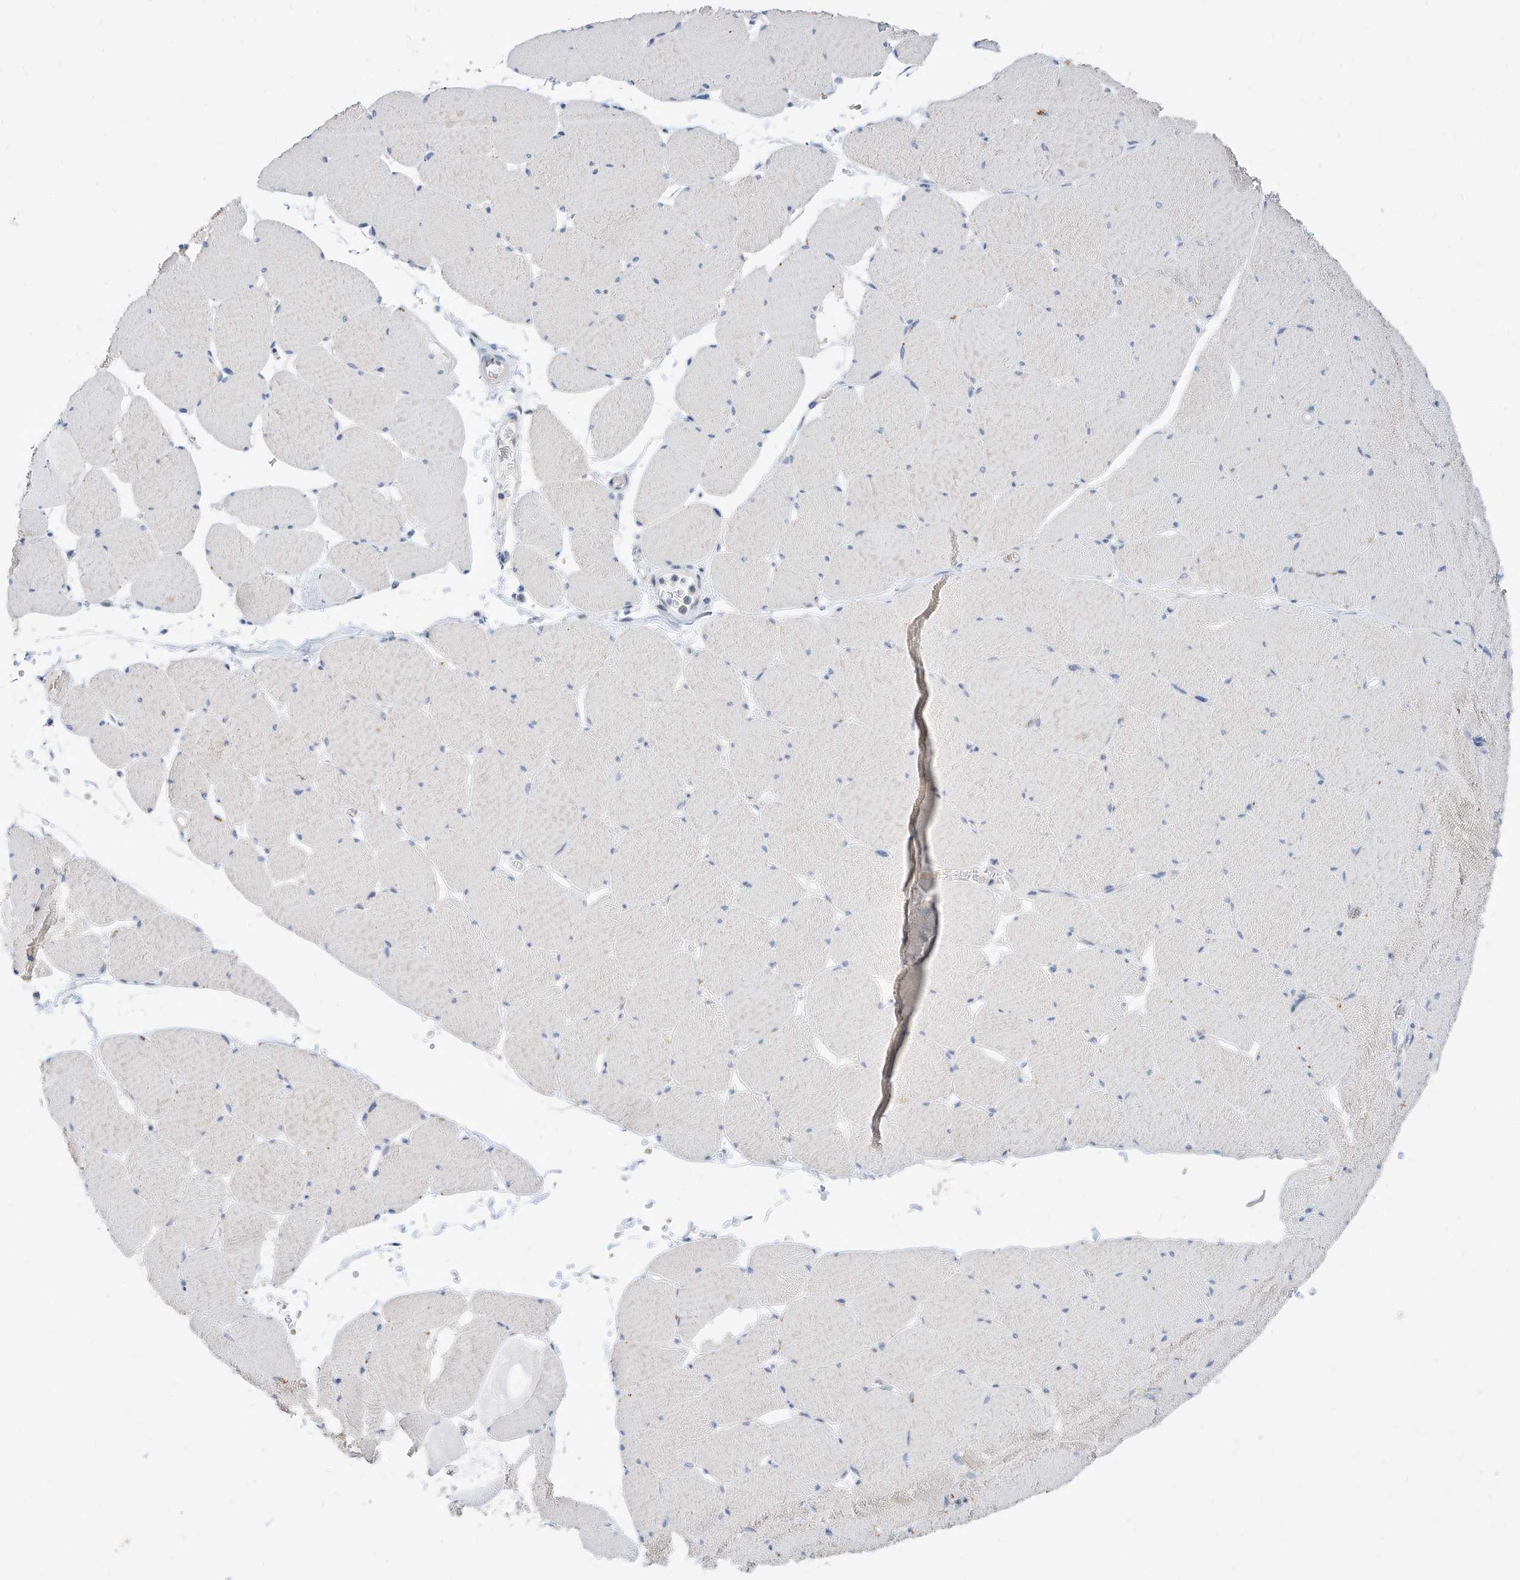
{"staining": {"intensity": "weak", "quantity": "<25%", "location": "cytoplasmic/membranous"}, "tissue": "skeletal muscle", "cell_type": "Myocytes", "image_type": "normal", "snomed": [{"axis": "morphology", "description": "Normal tissue, NOS"}, {"axis": "topography", "description": "Skeletal muscle"}, {"axis": "topography", "description": "Head-Neck"}], "caption": "IHC of unremarkable skeletal muscle displays no positivity in myocytes. (Stains: DAB (3,3'-diaminobenzidine) immunohistochemistry with hematoxylin counter stain, Microscopy: brightfield microscopy at high magnification).", "gene": "BPTF", "patient": {"sex": "male", "age": 66}}